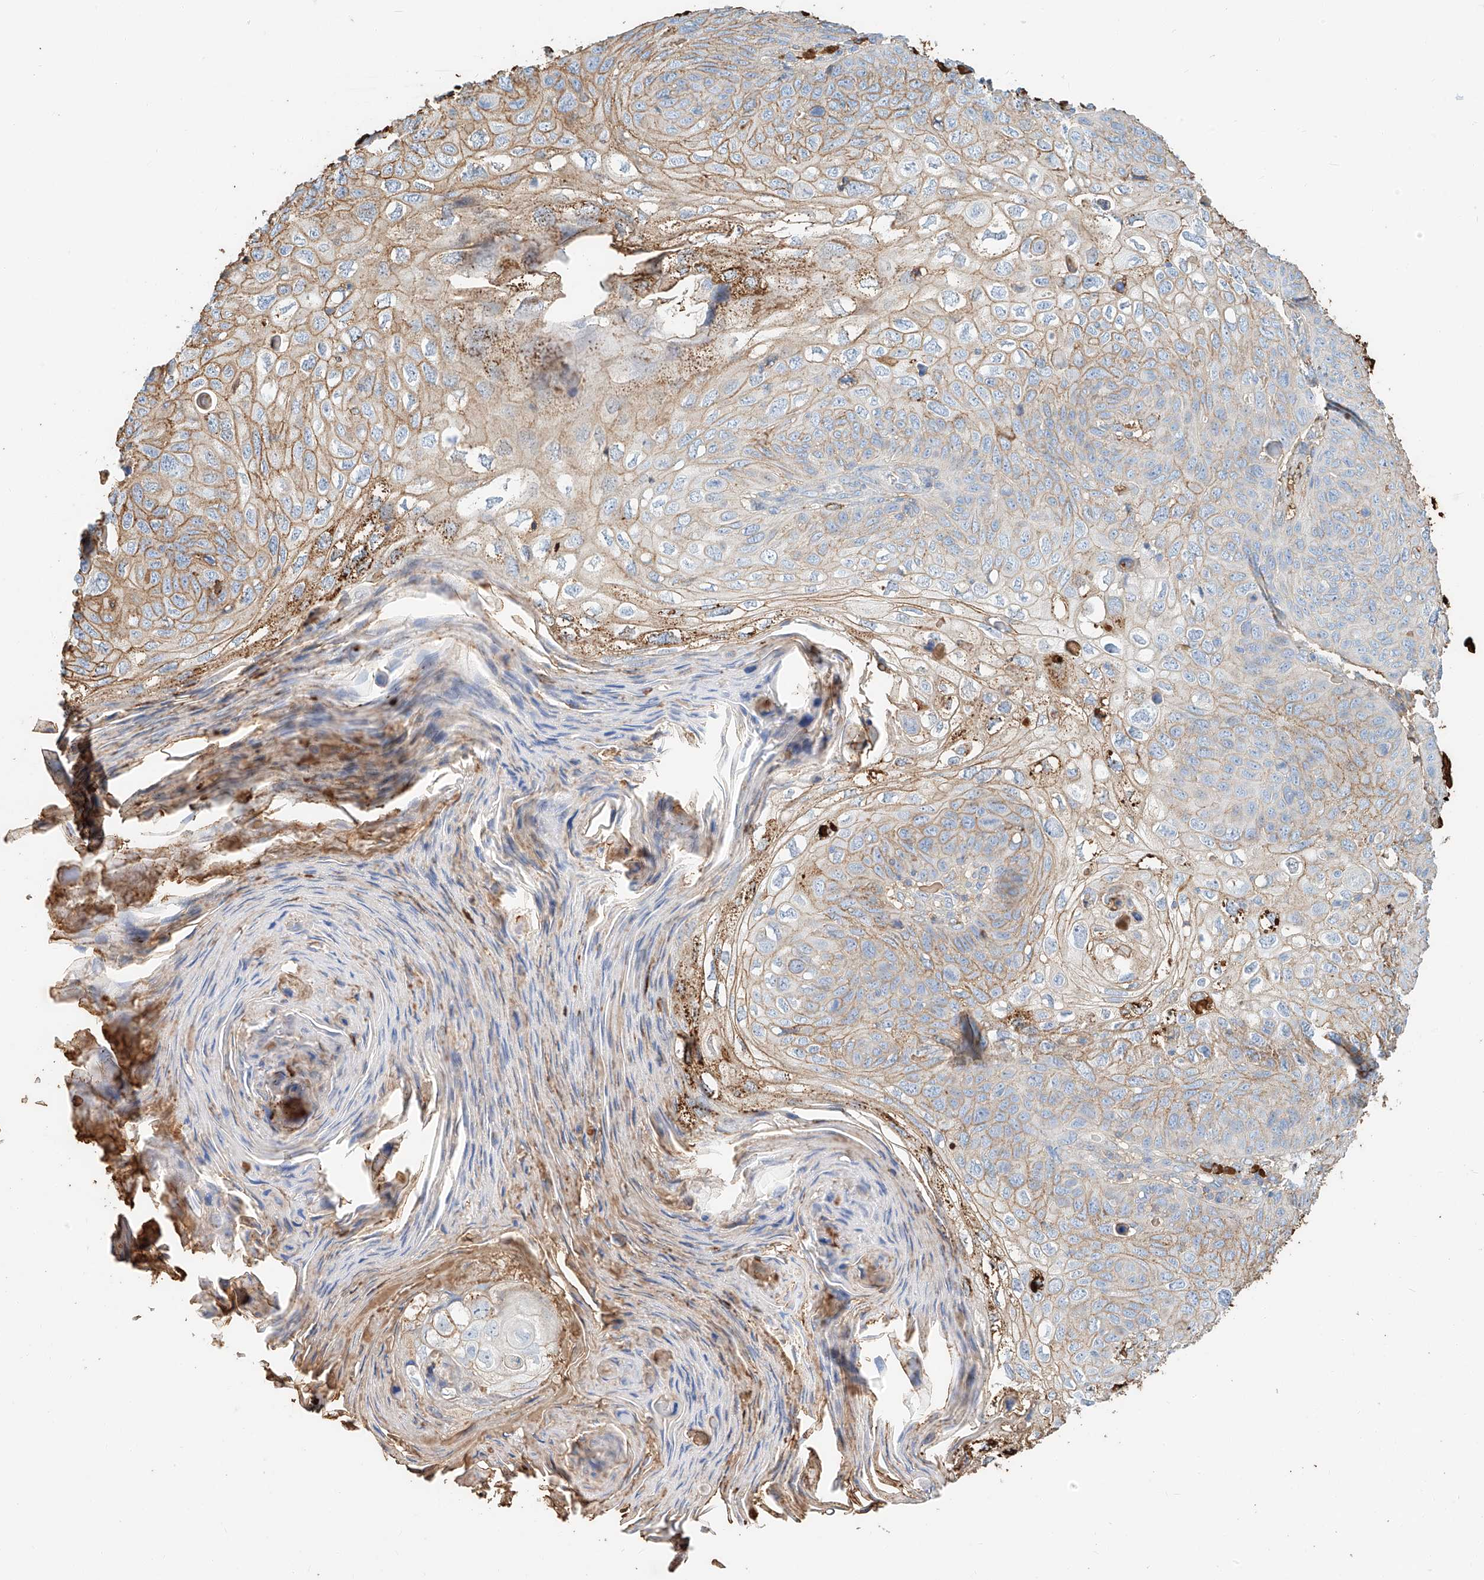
{"staining": {"intensity": "moderate", "quantity": "<25%", "location": "cytoplasmic/membranous"}, "tissue": "skin cancer", "cell_type": "Tumor cells", "image_type": "cancer", "snomed": [{"axis": "morphology", "description": "Squamous cell carcinoma, NOS"}, {"axis": "topography", "description": "Skin"}], "caption": "An image showing moderate cytoplasmic/membranous positivity in approximately <25% of tumor cells in skin cancer (squamous cell carcinoma), as visualized by brown immunohistochemical staining.", "gene": "ZFP30", "patient": {"sex": "female", "age": 90}}